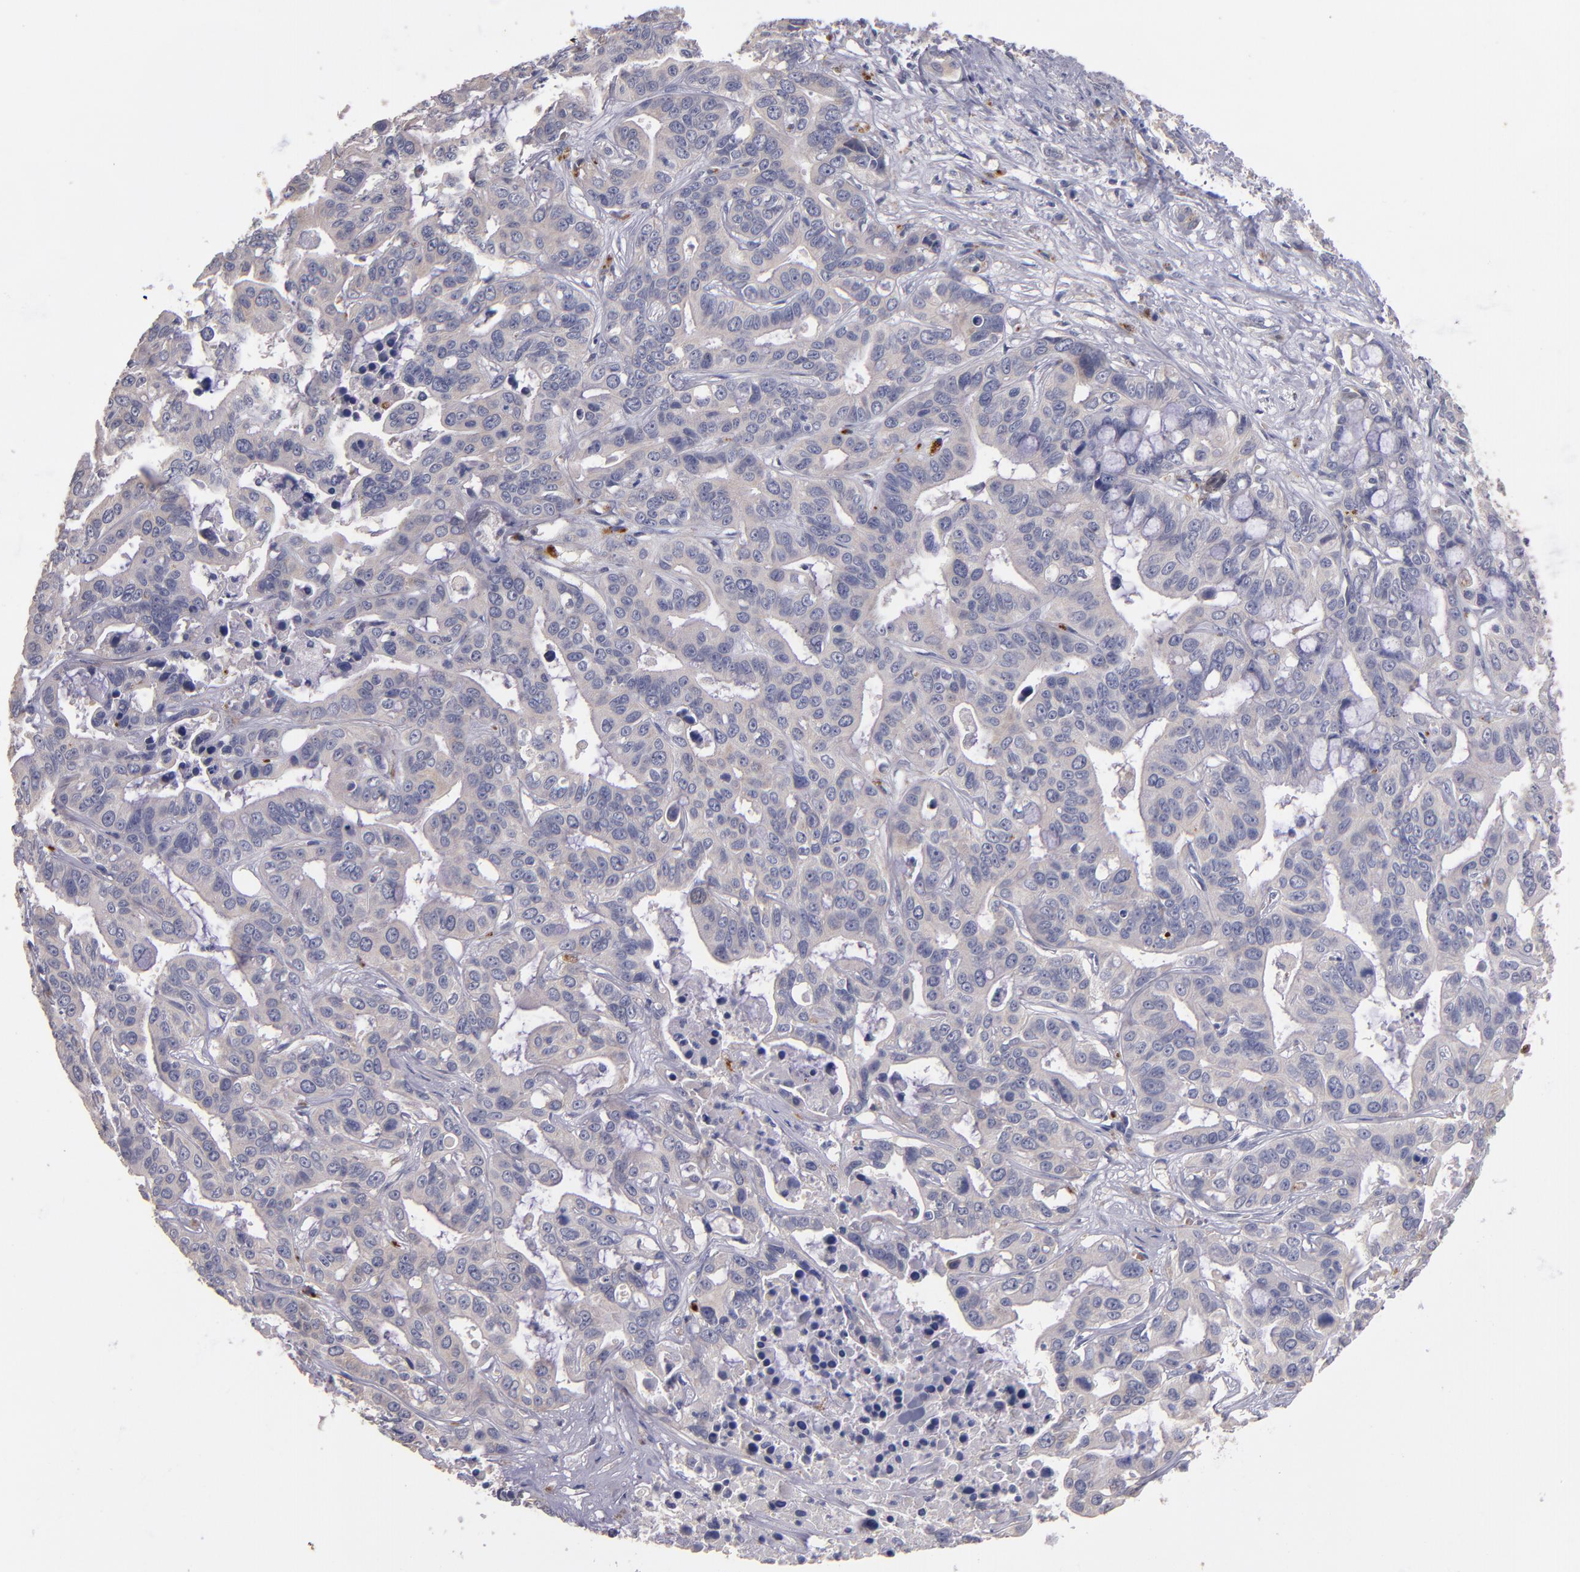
{"staining": {"intensity": "weak", "quantity": ">75%", "location": "cytoplasmic/membranous"}, "tissue": "liver cancer", "cell_type": "Tumor cells", "image_type": "cancer", "snomed": [{"axis": "morphology", "description": "Cholangiocarcinoma"}, {"axis": "topography", "description": "Liver"}], "caption": "Liver cancer stained with IHC displays weak cytoplasmic/membranous positivity in approximately >75% of tumor cells.", "gene": "MAGEE1", "patient": {"sex": "female", "age": 65}}